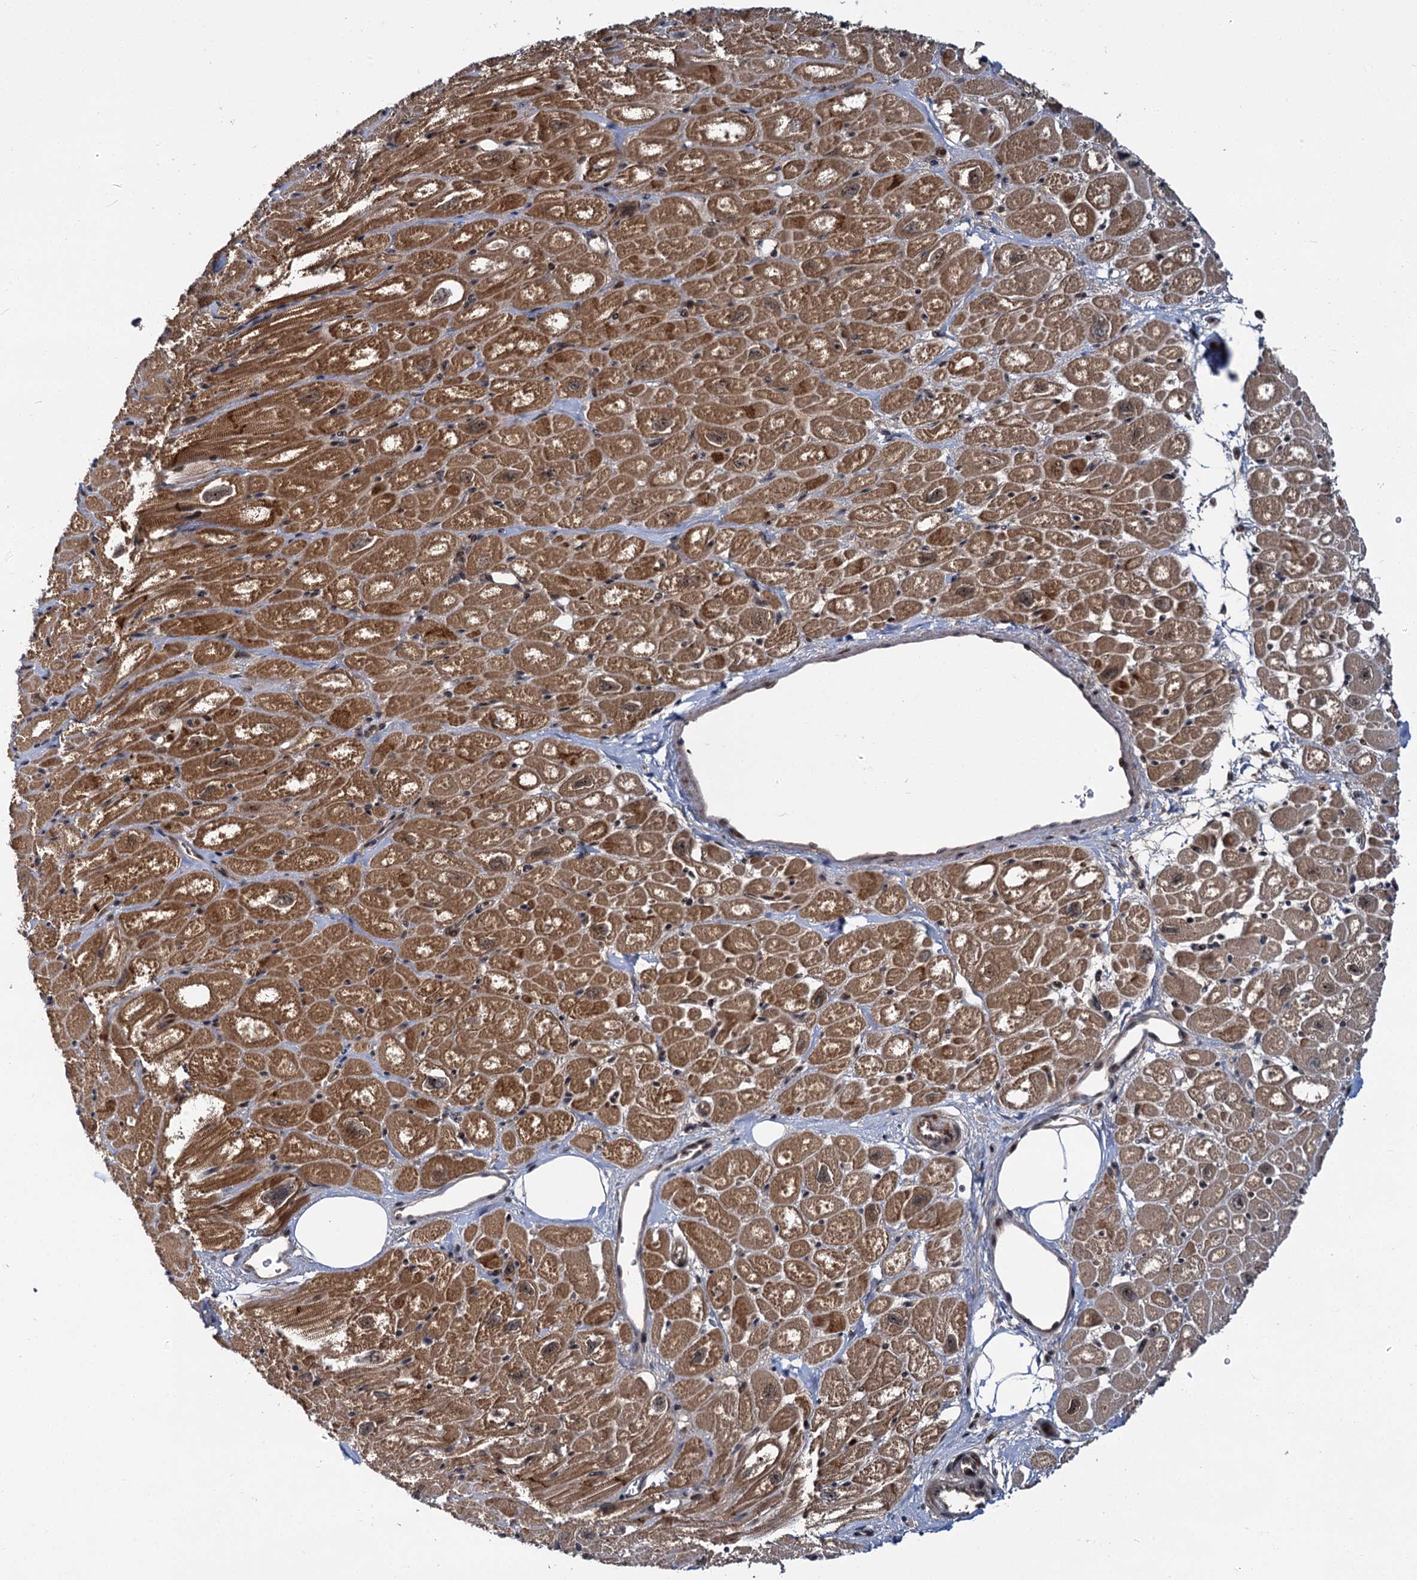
{"staining": {"intensity": "strong", "quantity": "25%-75%", "location": "cytoplasmic/membranous"}, "tissue": "heart muscle", "cell_type": "Cardiomyocytes", "image_type": "normal", "snomed": [{"axis": "morphology", "description": "Normal tissue, NOS"}, {"axis": "topography", "description": "Heart"}], "caption": "The image exhibits a brown stain indicating the presence of a protein in the cytoplasmic/membranous of cardiomyocytes in heart muscle.", "gene": "MBD6", "patient": {"sex": "male", "age": 50}}